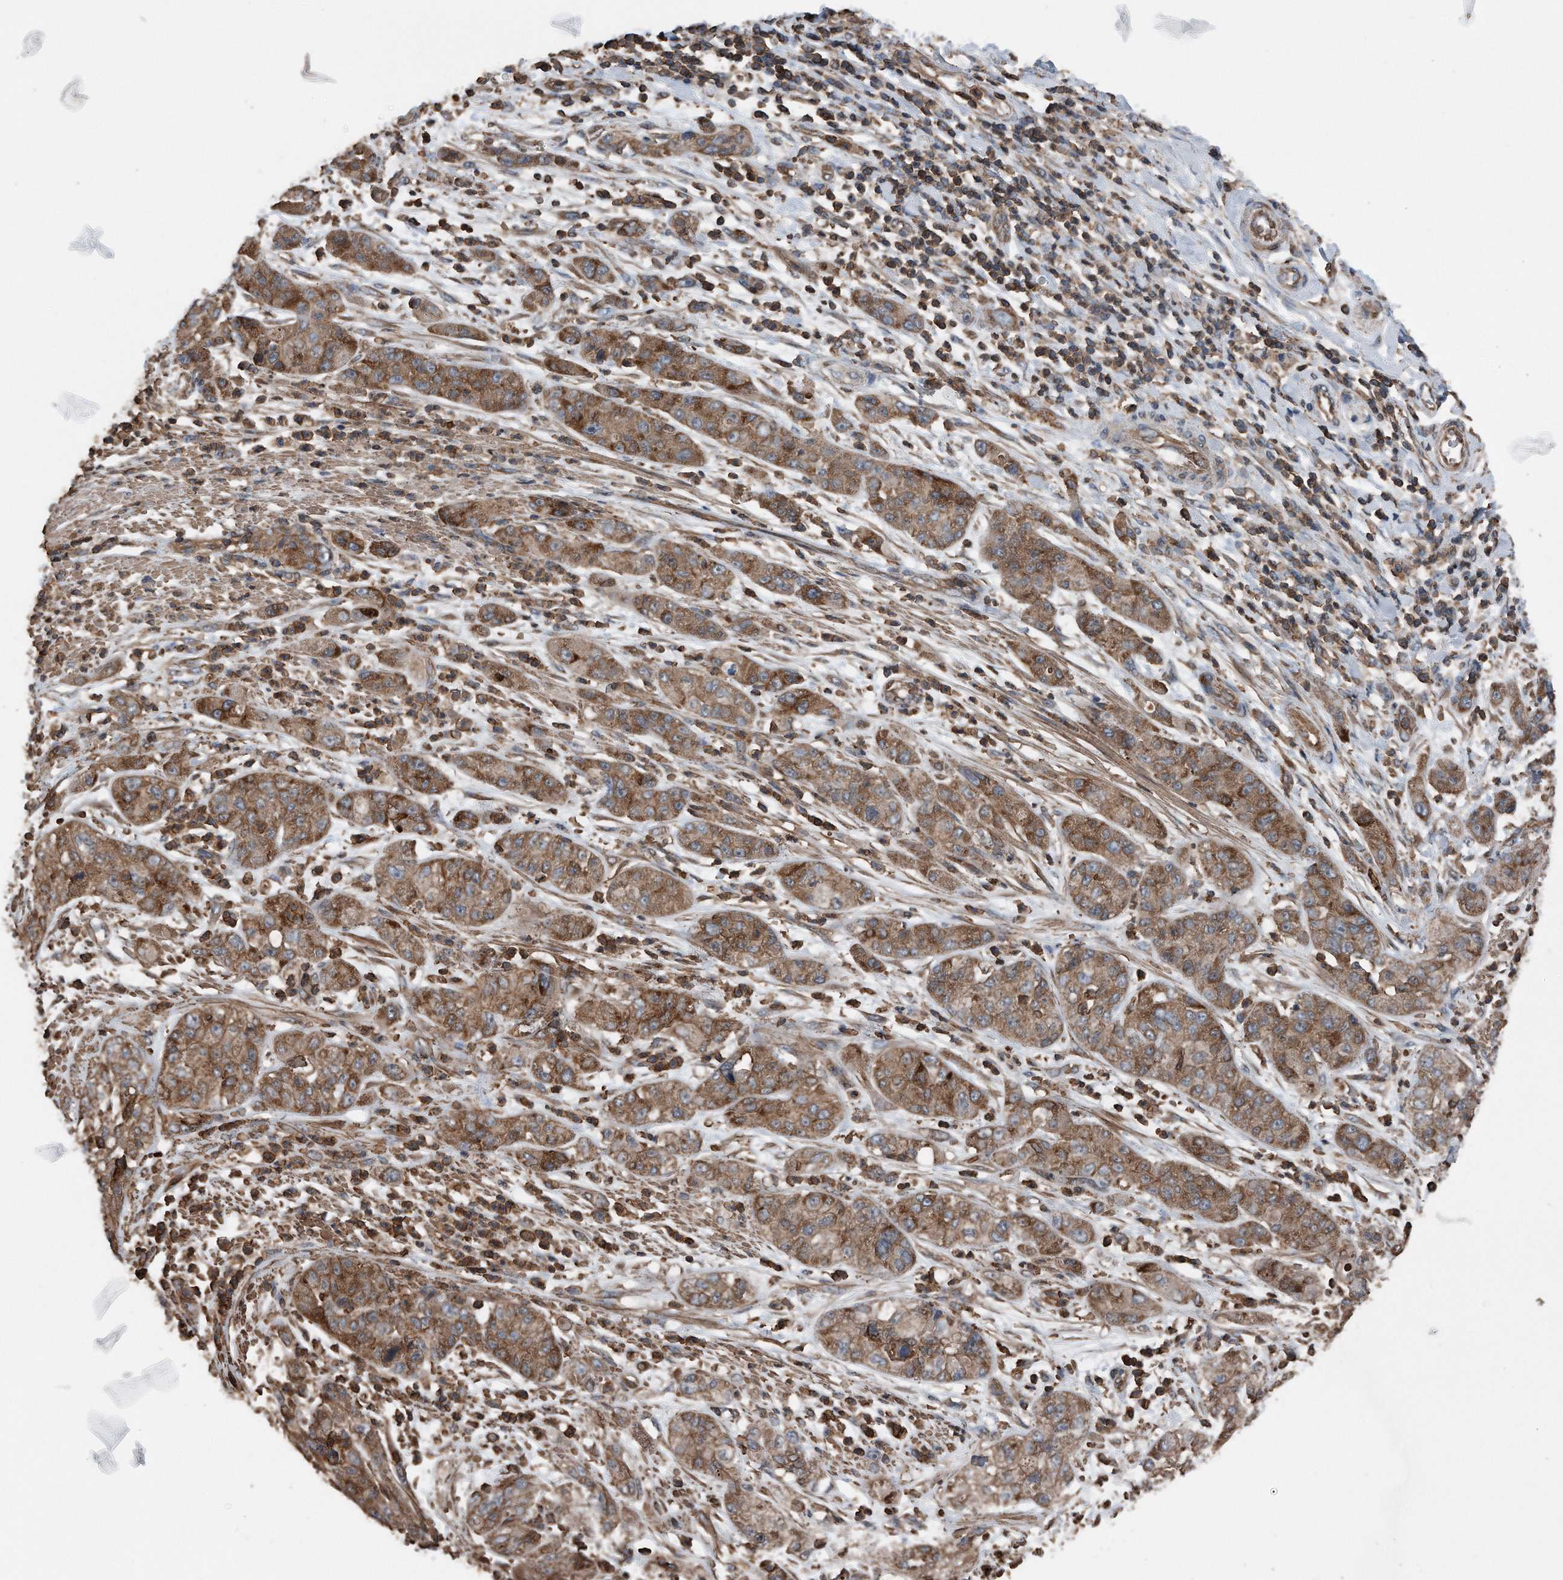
{"staining": {"intensity": "moderate", "quantity": ">75%", "location": "cytoplasmic/membranous"}, "tissue": "pancreatic cancer", "cell_type": "Tumor cells", "image_type": "cancer", "snomed": [{"axis": "morphology", "description": "Adenocarcinoma, NOS"}, {"axis": "topography", "description": "Pancreas"}], "caption": "Immunohistochemistry (IHC) photomicrograph of human adenocarcinoma (pancreatic) stained for a protein (brown), which shows medium levels of moderate cytoplasmic/membranous expression in approximately >75% of tumor cells.", "gene": "RSPO3", "patient": {"sex": "female", "age": 78}}